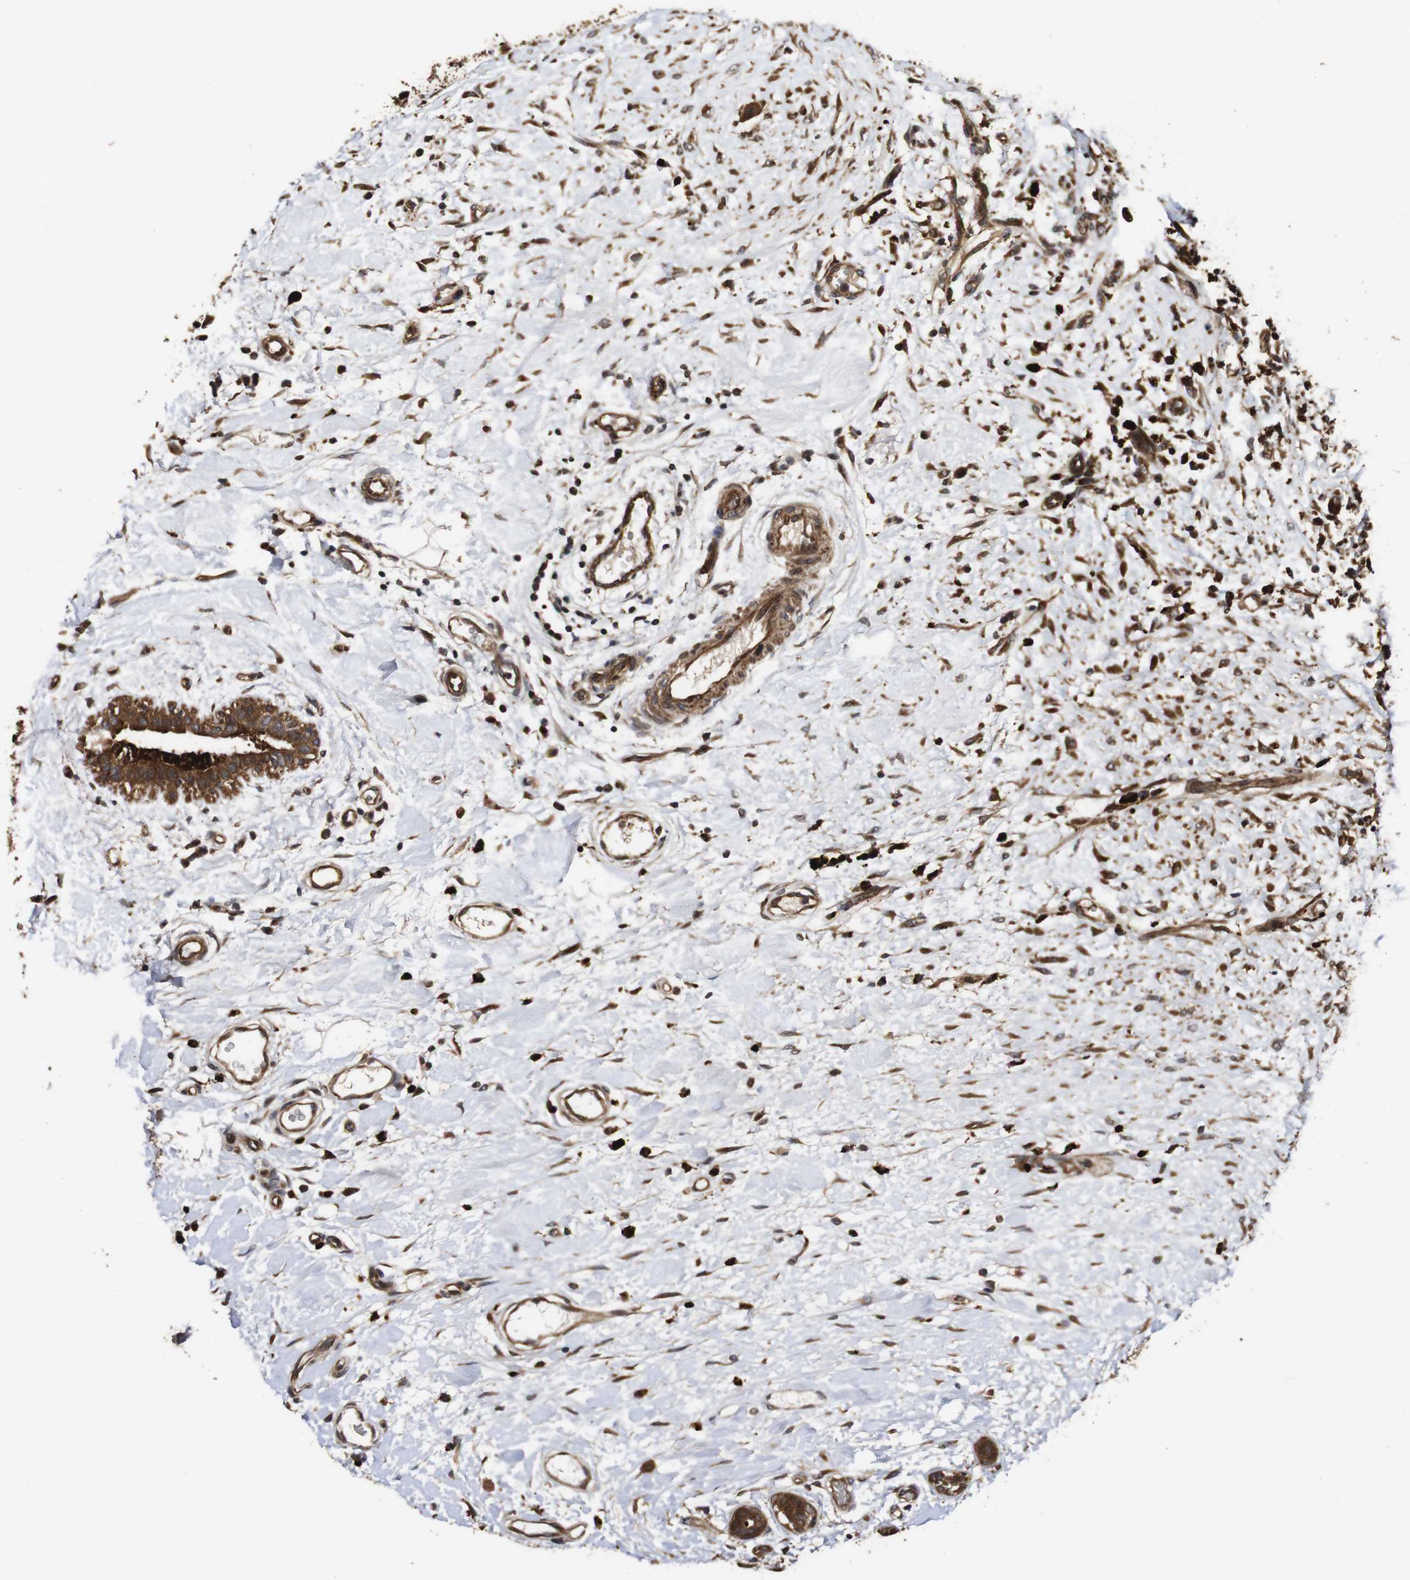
{"staining": {"intensity": "strong", "quantity": ">75%", "location": "cytoplasmic/membranous"}, "tissue": "breast cancer", "cell_type": "Tumor cells", "image_type": "cancer", "snomed": [{"axis": "morphology", "description": "Duct carcinoma"}, {"axis": "topography", "description": "Breast"}], "caption": "Immunohistochemical staining of human invasive ductal carcinoma (breast) reveals high levels of strong cytoplasmic/membranous protein positivity in about >75% of tumor cells.", "gene": "PTPN14", "patient": {"sex": "female", "age": 40}}